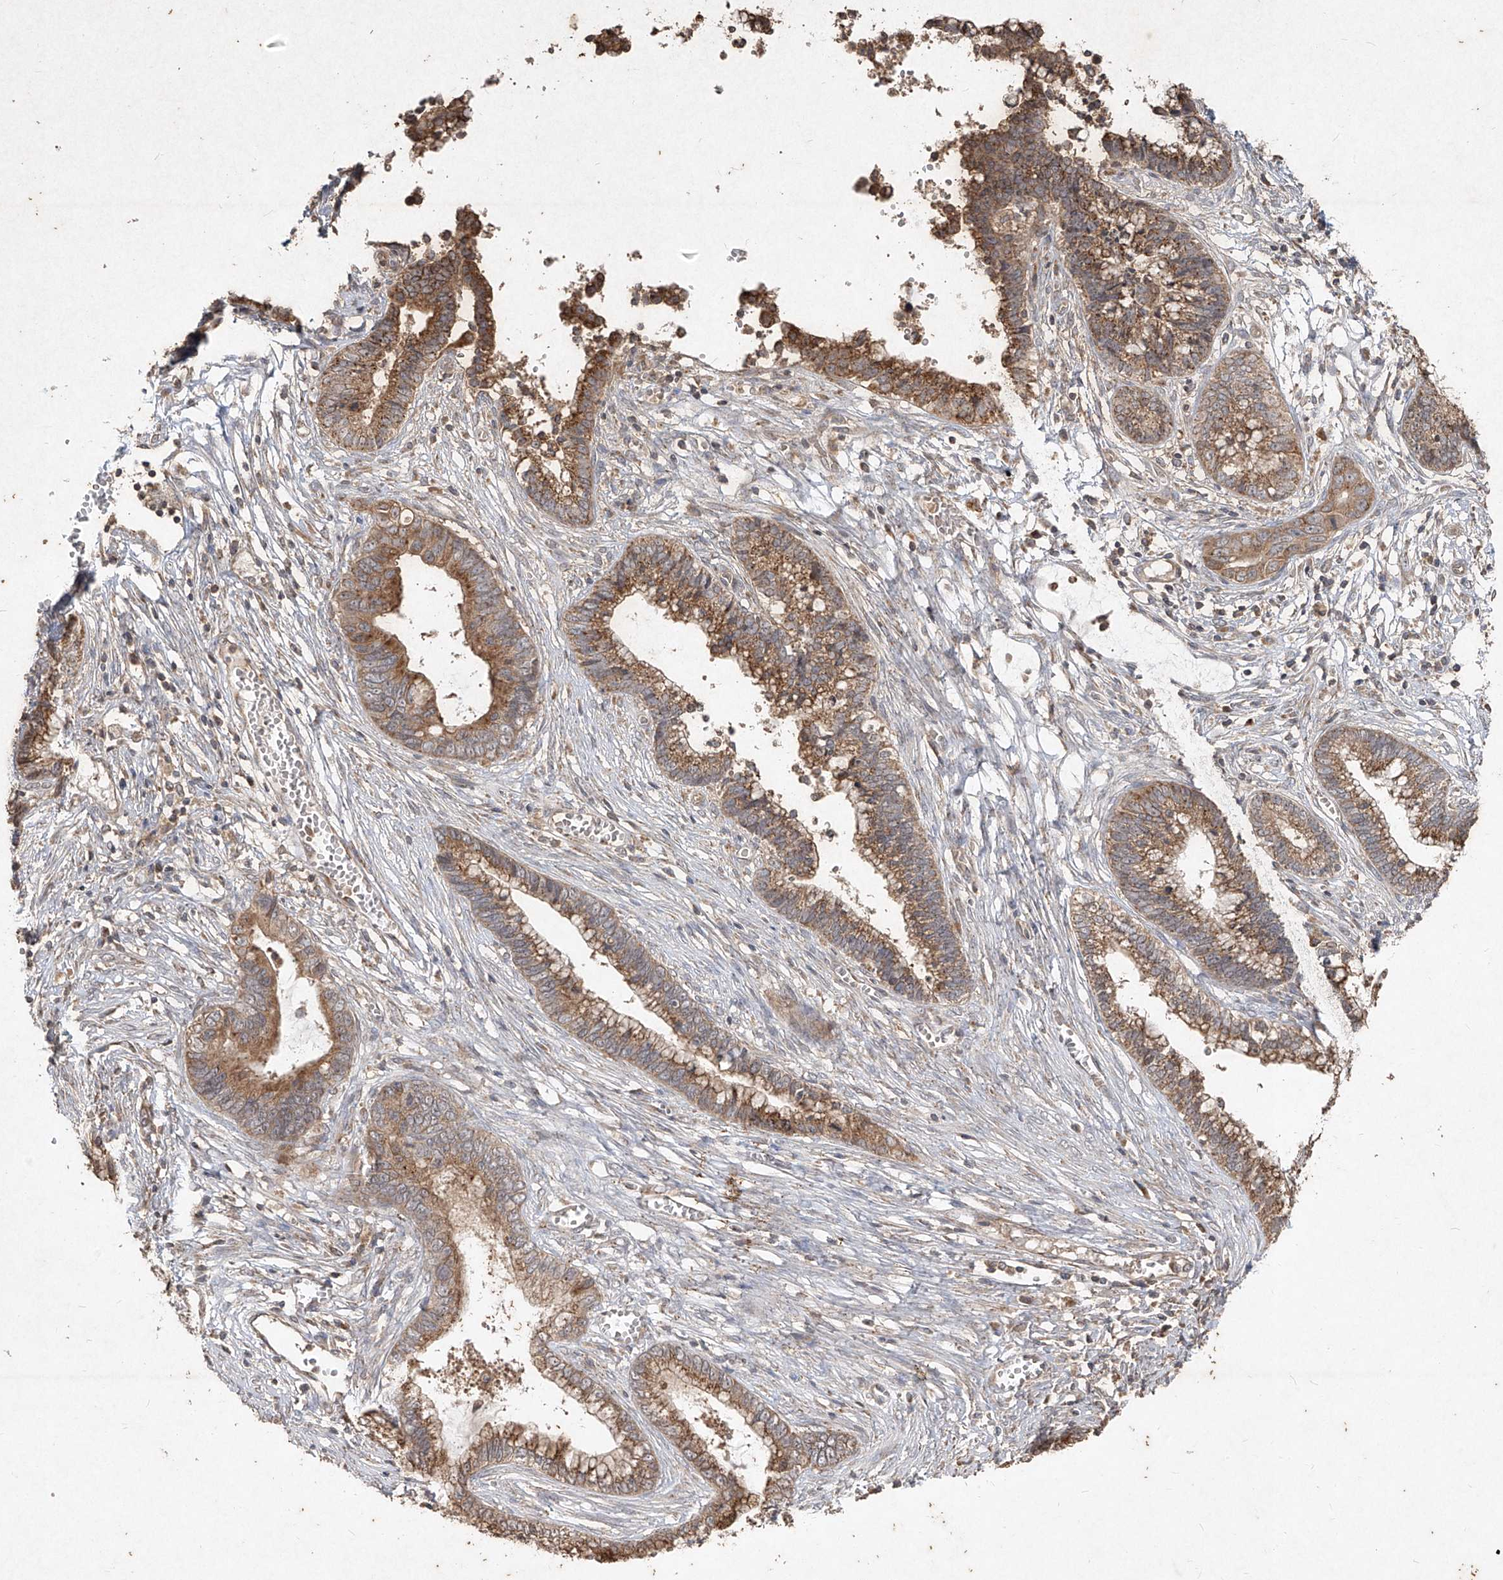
{"staining": {"intensity": "moderate", "quantity": ">75%", "location": "cytoplasmic/membranous"}, "tissue": "cervical cancer", "cell_type": "Tumor cells", "image_type": "cancer", "snomed": [{"axis": "morphology", "description": "Adenocarcinoma, NOS"}, {"axis": "topography", "description": "Cervix"}], "caption": "The immunohistochemical stain highlights moderate cytoplasmic/membranous expression in tumor cells of cervical adenocarcinoma tissue. (DAB IHC with brightfield microscopy, high magnification).", "gene": "ABCD3", "patient": {"sex": "female", "age": 44}}